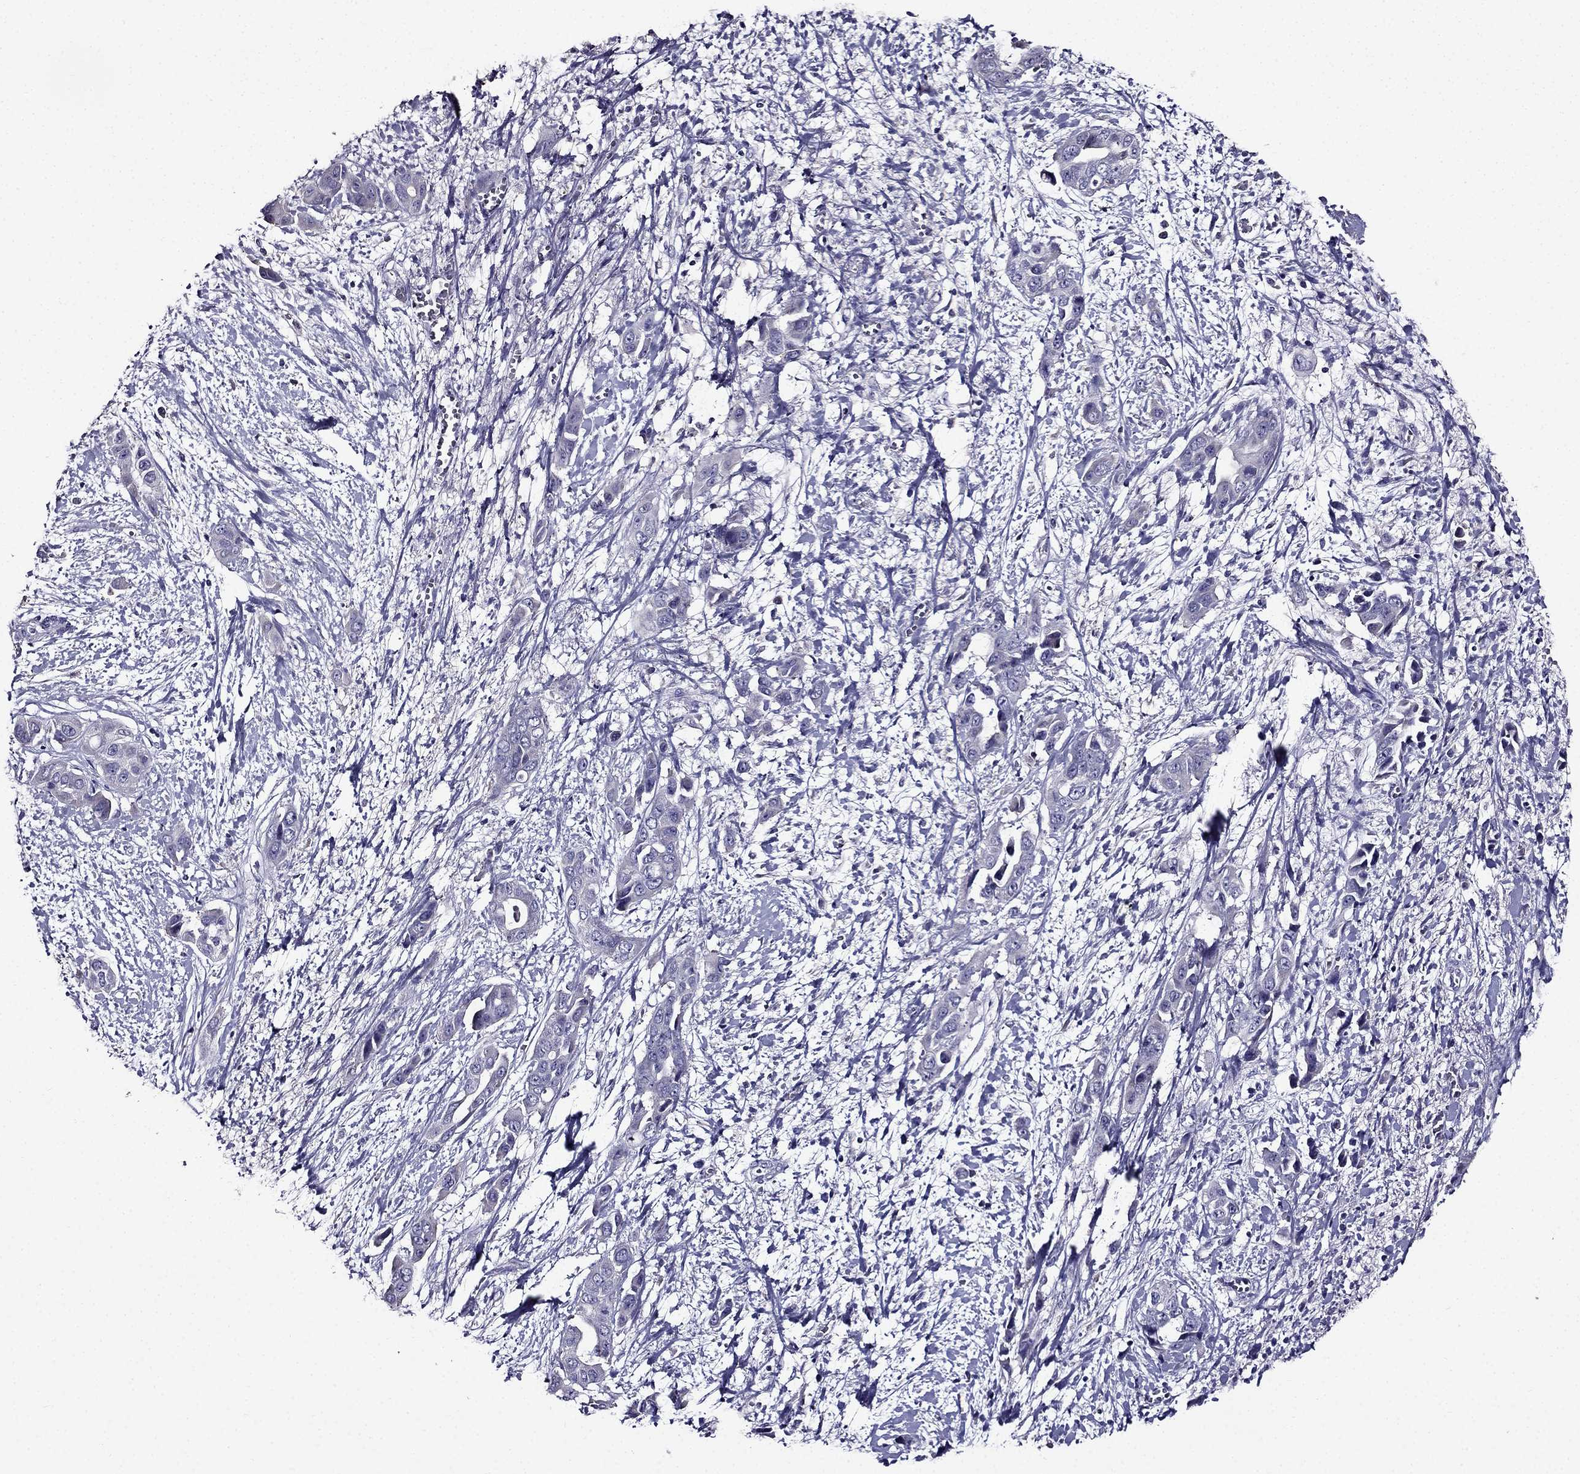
{"staining": {"intensity": "negative", "quantity": "none", "location": "none"}, "tissue": "liver cancer", "cell_type": "Tumor cells", "image_type": "cancer", "snomed": [{"axis": "morphology", "description": "Cholangiocarcinoma"}, {"axis": "topography", "description": "Liver"}], "caption": "IHC micrograph of human cholangiocarcinoma (liver) stained for a protein (brown), which demonstrates no staining in tumor cells.", "gene": "TMEM266", "patient": {"sex": "female", "age": 52}}